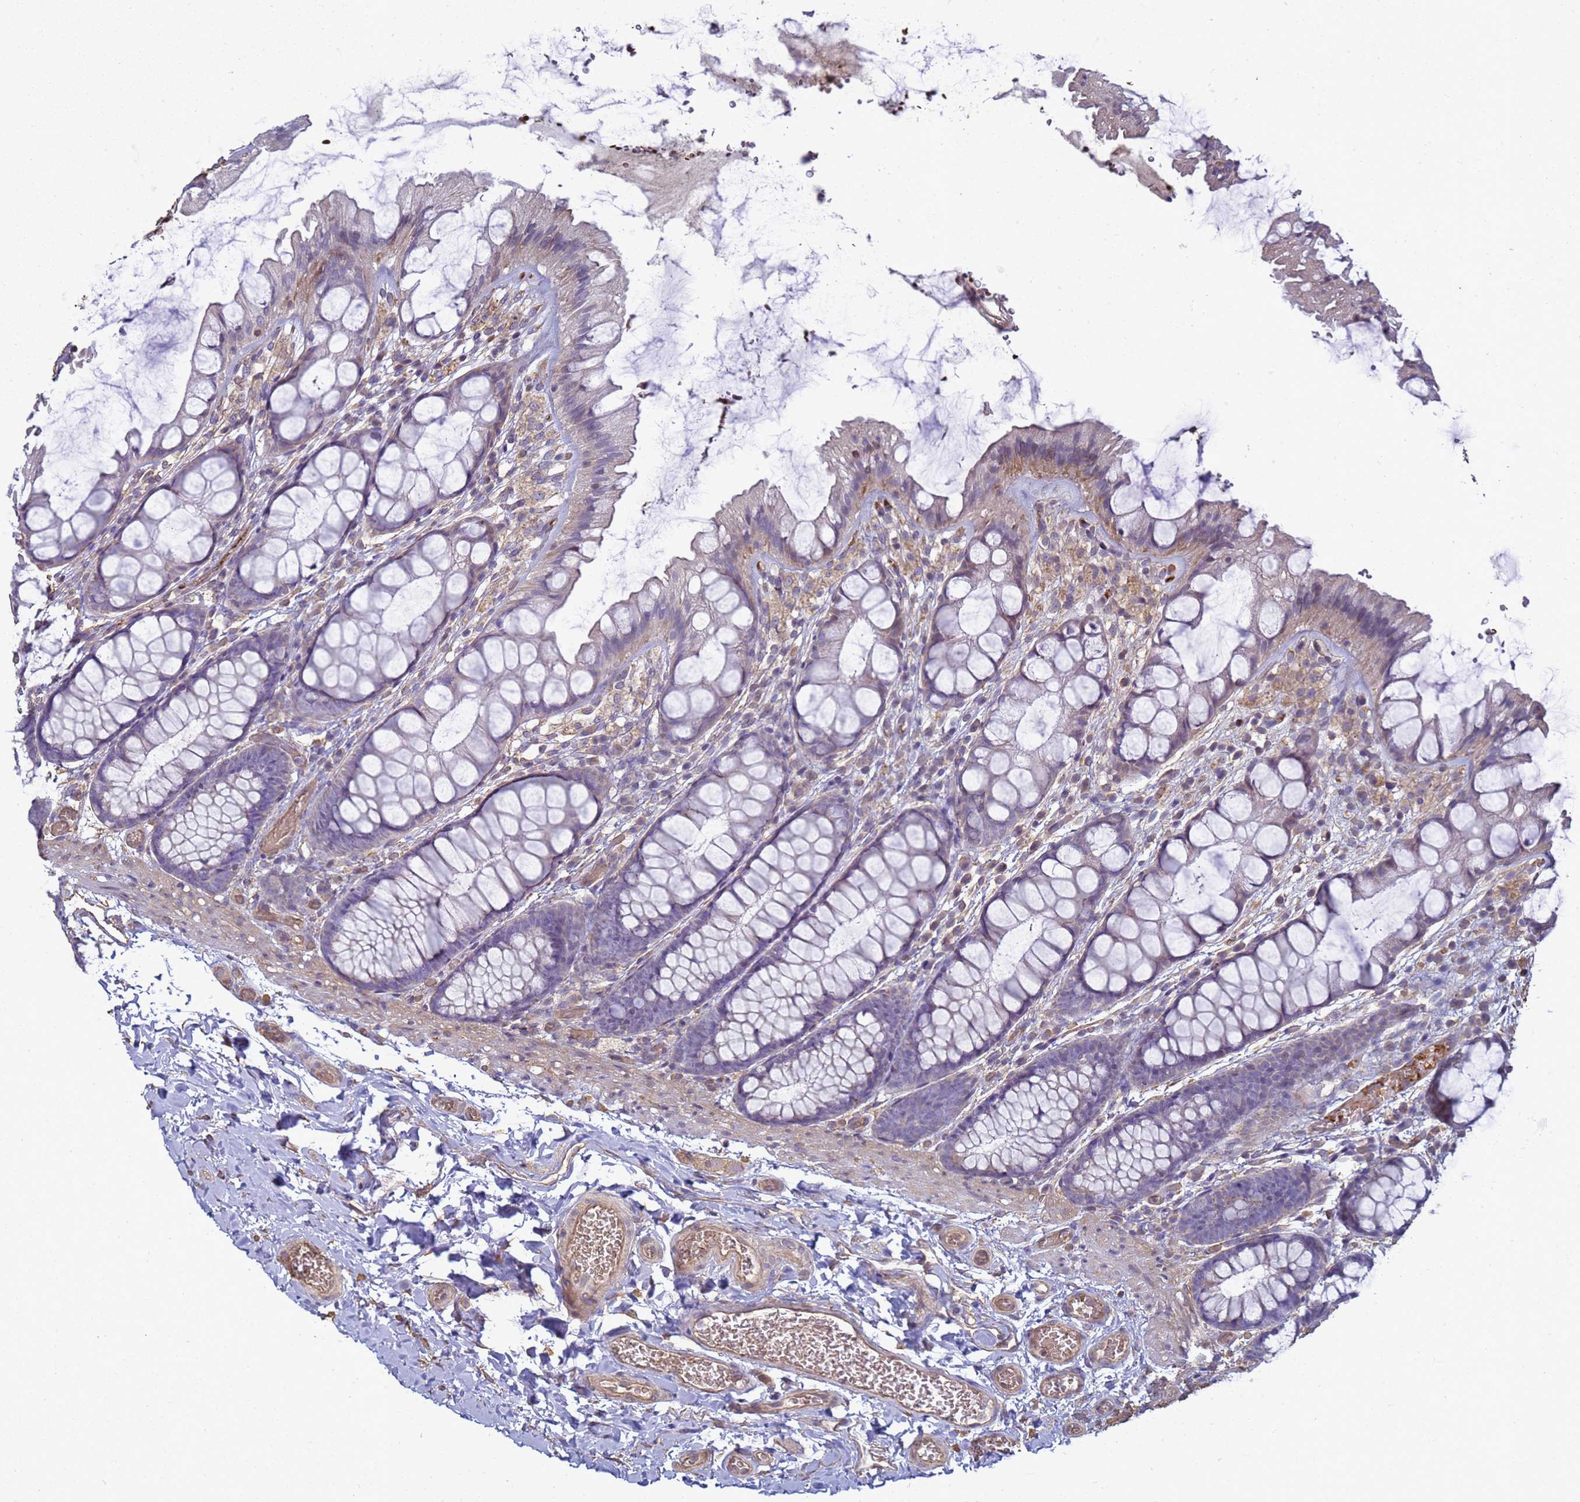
{"staining": {"intensity": "moderate", "quantity": ">75%", "location": "cytoplasmic/membranous"}, "tissue": "colon", "cell_type": "Endothelial cells", "image_type": "normal", "snomed": [{"axis": "morphology", "description": "Normal tissue, NOS"}, {"axis": "topography", "description": "Colon"}], "caption": "Brown immunohistochemical staining in unremarkable colon demonstrates moderate cytoplasmic/membranous staining in about >75% of endothelial cells. (brown staining indicates protein expression, while blue staining denotes nuclei).", "gene": "SGIP1", "patient": {"sex": "male", "age": 47}}